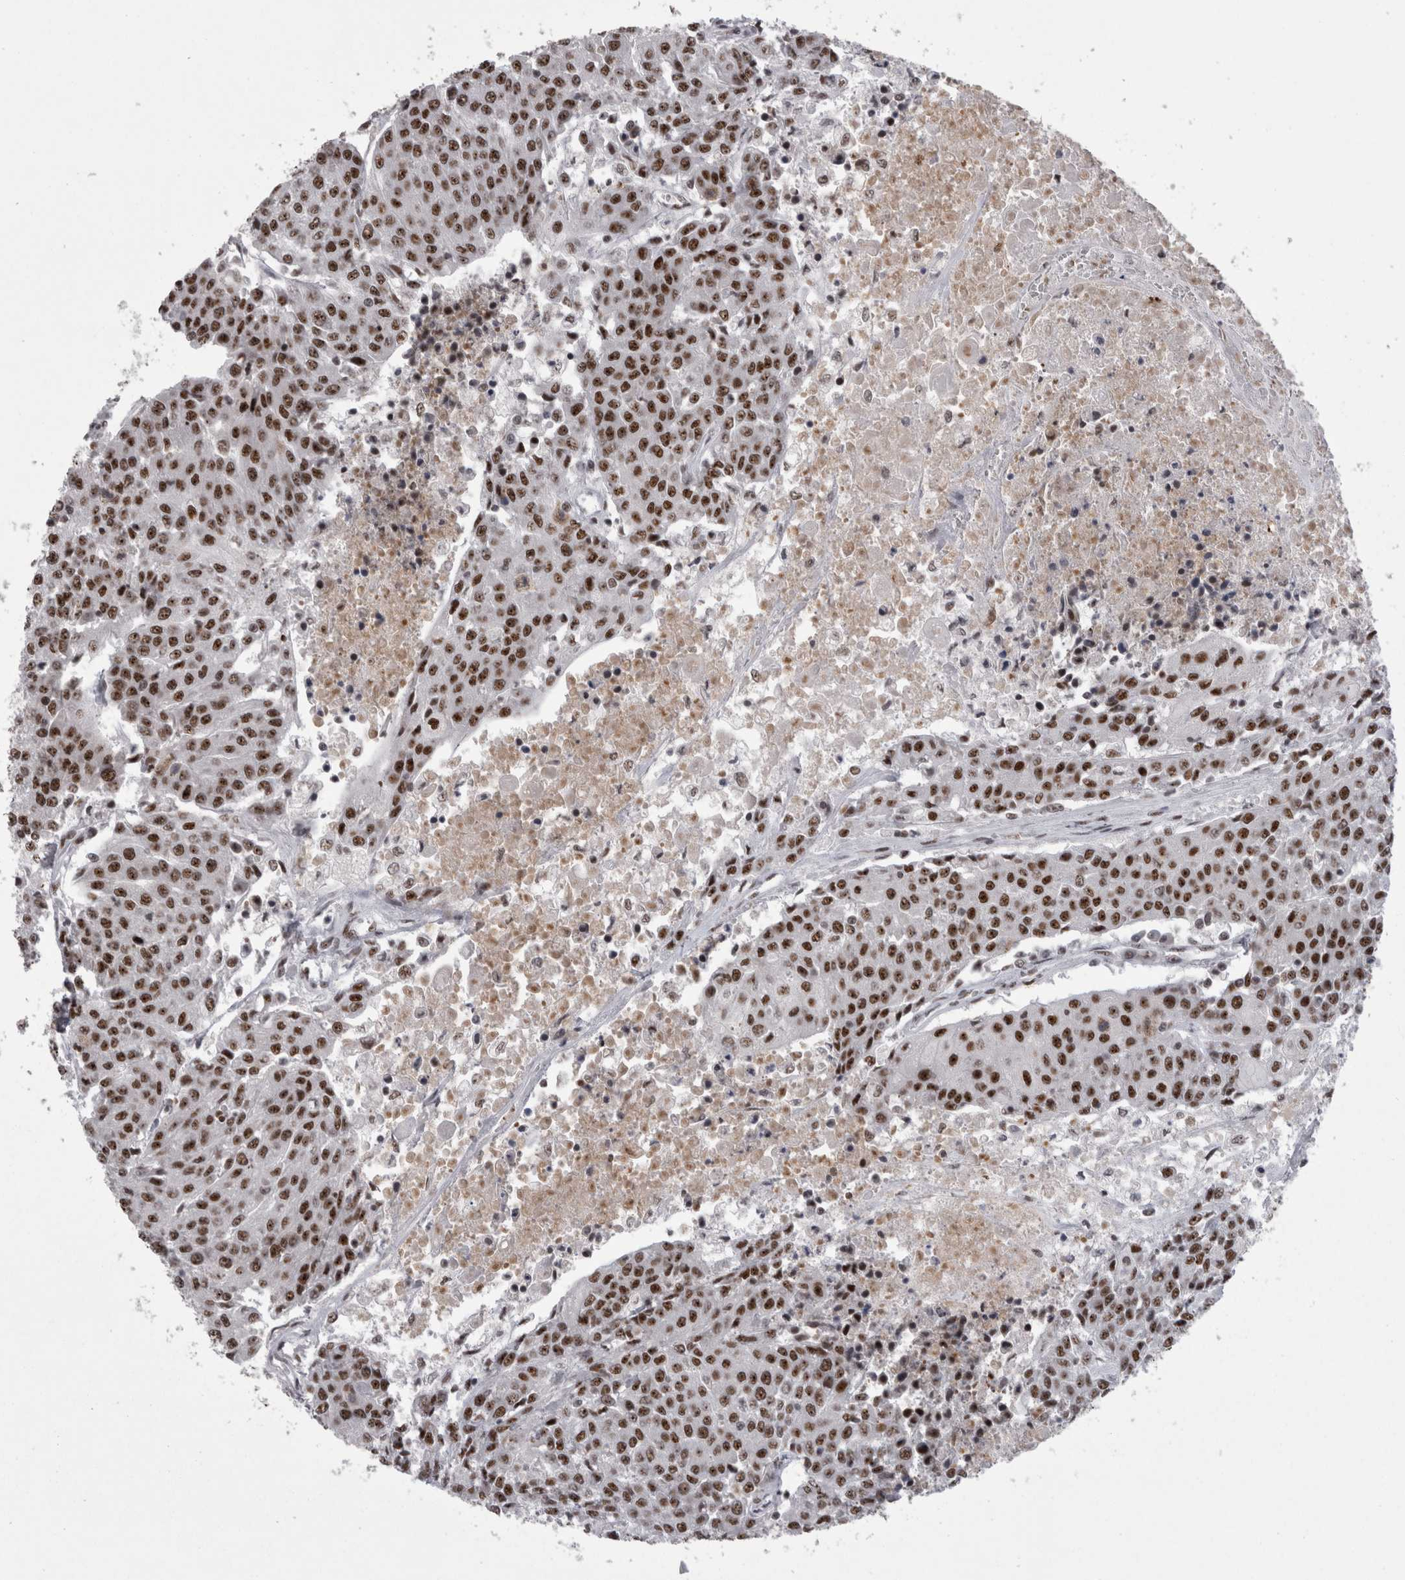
{"staining": {"intensity": "strong", "quantity": ">75%", "location": "nuclear"}, "tissue": "urothelial cancer", "cell_type": "Tumor cells", "image_type": "cancer", "snomed": [{"axis": "morphology", "description": "Urothelial carcinoma, High grade"}, {"axis": "topography", "description": "Urinary bladder"}], "caption": "About >75% of tumor cells in urothelial carcinoma (high-grade) display strong nuclear protein expression as visualized by brown immunohistochemical staining.", "gene": "SNRNP40", "patient": {"sex": "female", "age": 85}}